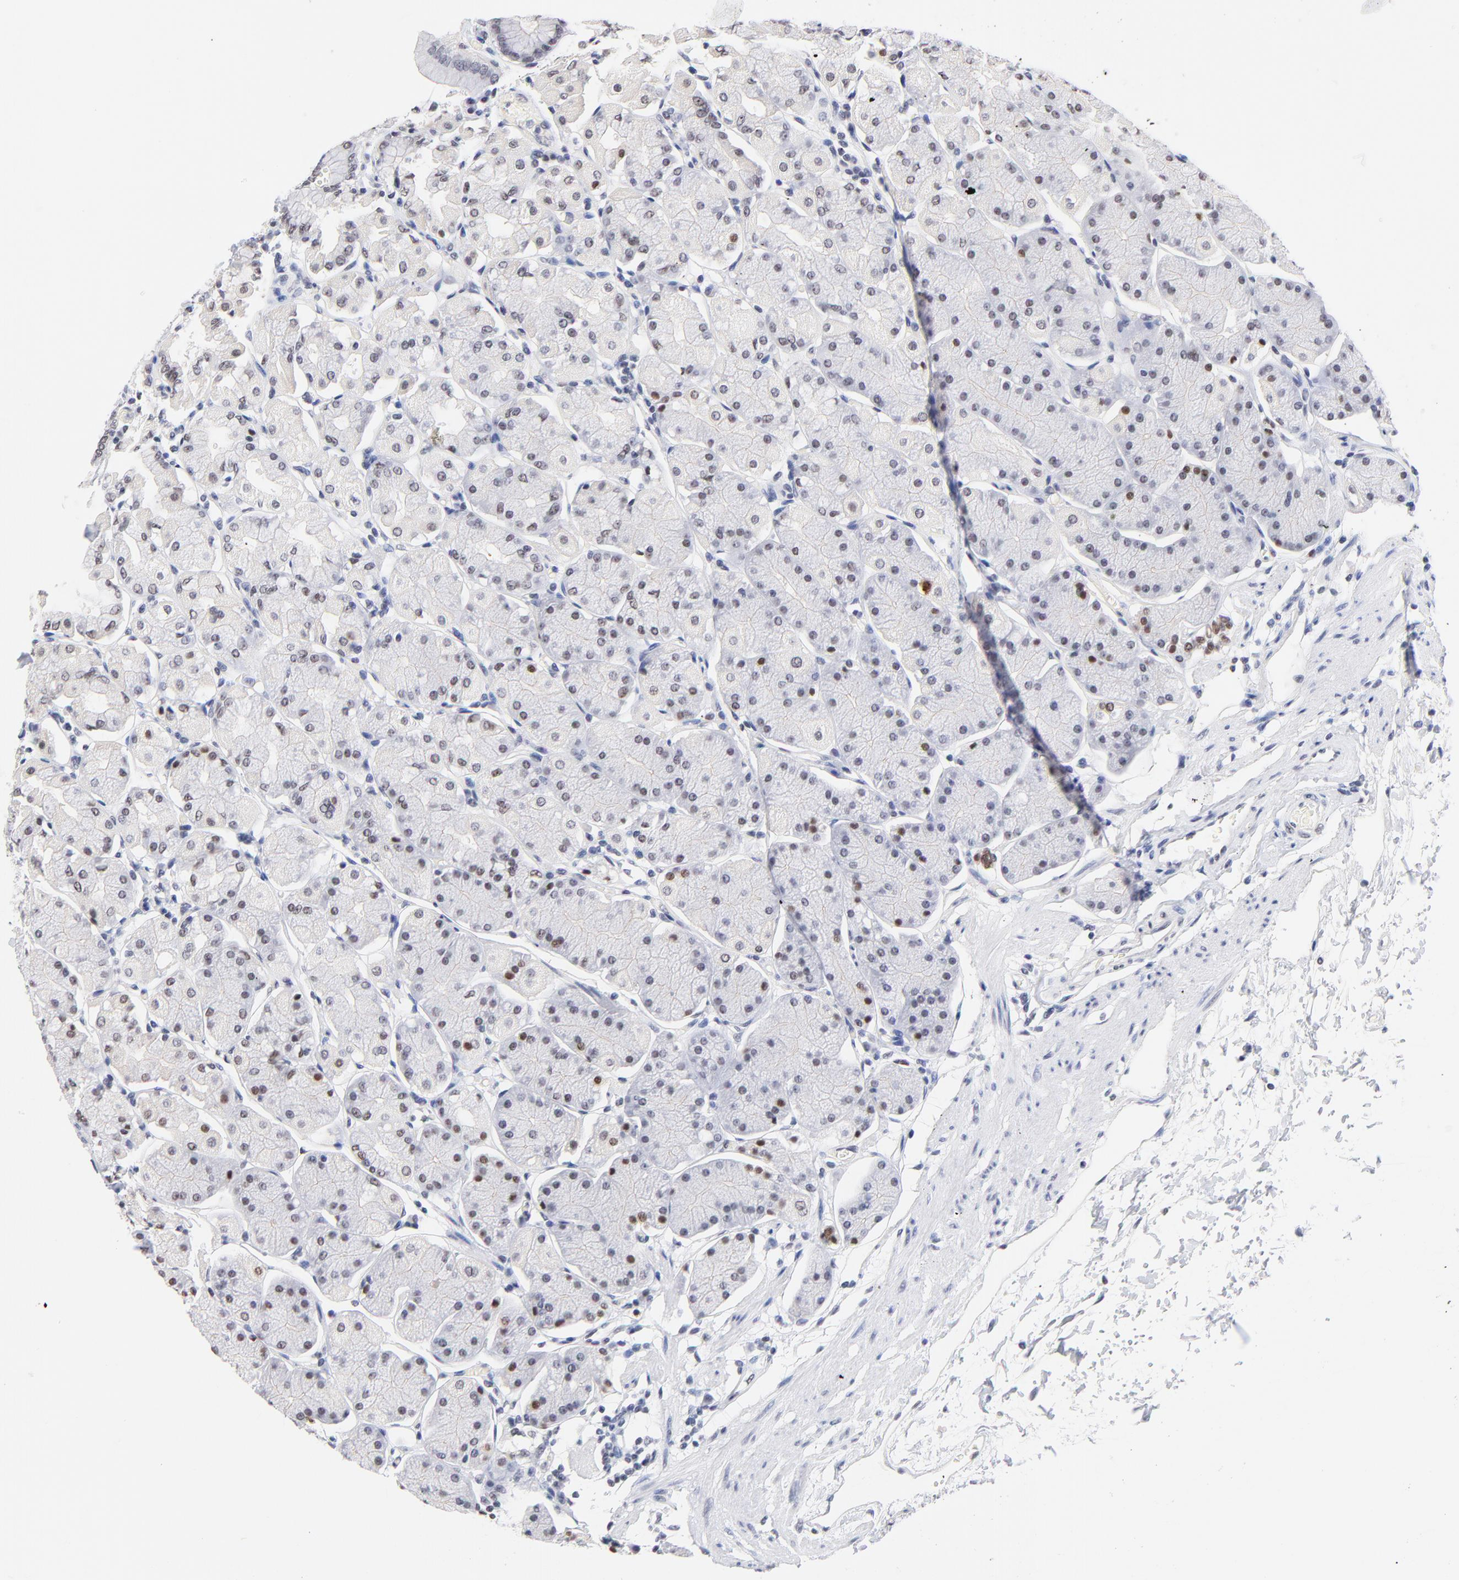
{"staining": {"intensity": "moderate", "quantity": ">75%", "location": "nuclear"}, "tissue": "stomach", "cell_type": "Glandular cells", "image_type": "normal", "snomed": [{"axis": "morphology", "description": "Normal tissue, NOS"}, {"axis": "topography", "description": "Stomach, upper"}, {"axis": "topography", "description": "Stomach"}], "caption": "Moderate nuclear expression is identified in approximately >75% of glandular cells in unremarkable stomach. Using DAB (3,3'-diaminobenzidine) (brown) and hematoxylin (blue) stains, captured at high magnification using brightfield microscopy.", "gene": "ZNF74", "patient": {"sex": "male", "age": 76}}